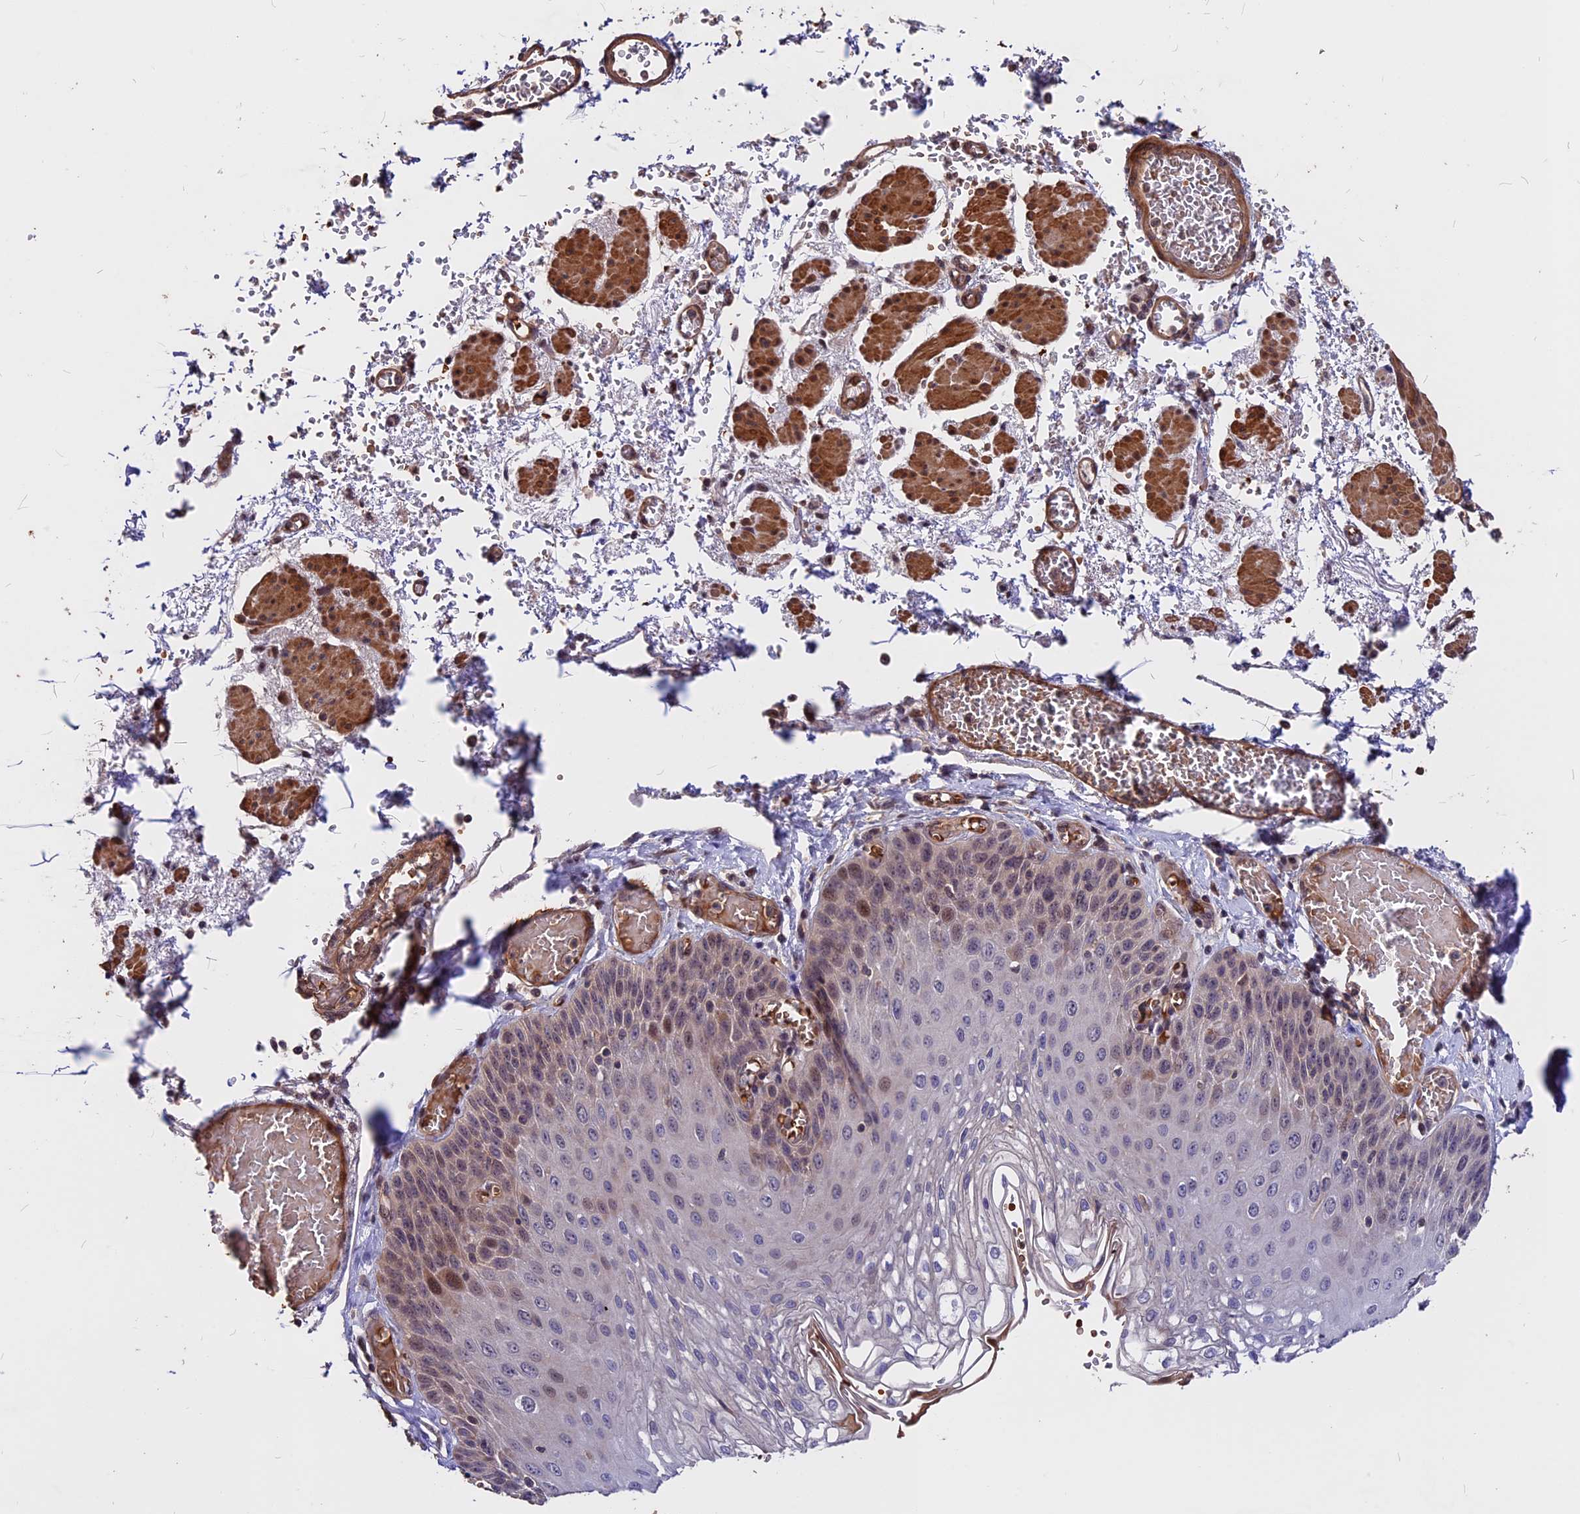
{"staining": {"intensity": "moderate", "quantity": "25%-75%", "location": "cytoplasmic/membranous,nuclear"}, "tissue": "esophagus", "cell_type": "Squamous epithelial cells", "image_type": "normal", "snomed": [{"axis": "morphology", "description": "Normal tissue, NOS"}, {"axis": "topography", "description": "Esophagus"}], "caption": "Immunohistochemistry (IHC) (DAB) staining of unremarkable human esophagus reveals moderate cytoplasmic/membranous,nuclear protein expression in about 25%-75% of squamous epithelial cells. (Brightfield microscopy of DAB IHC at high magnification).", "gene": "ZC3H10", "patient": {"sex": "male", "age": 81}}